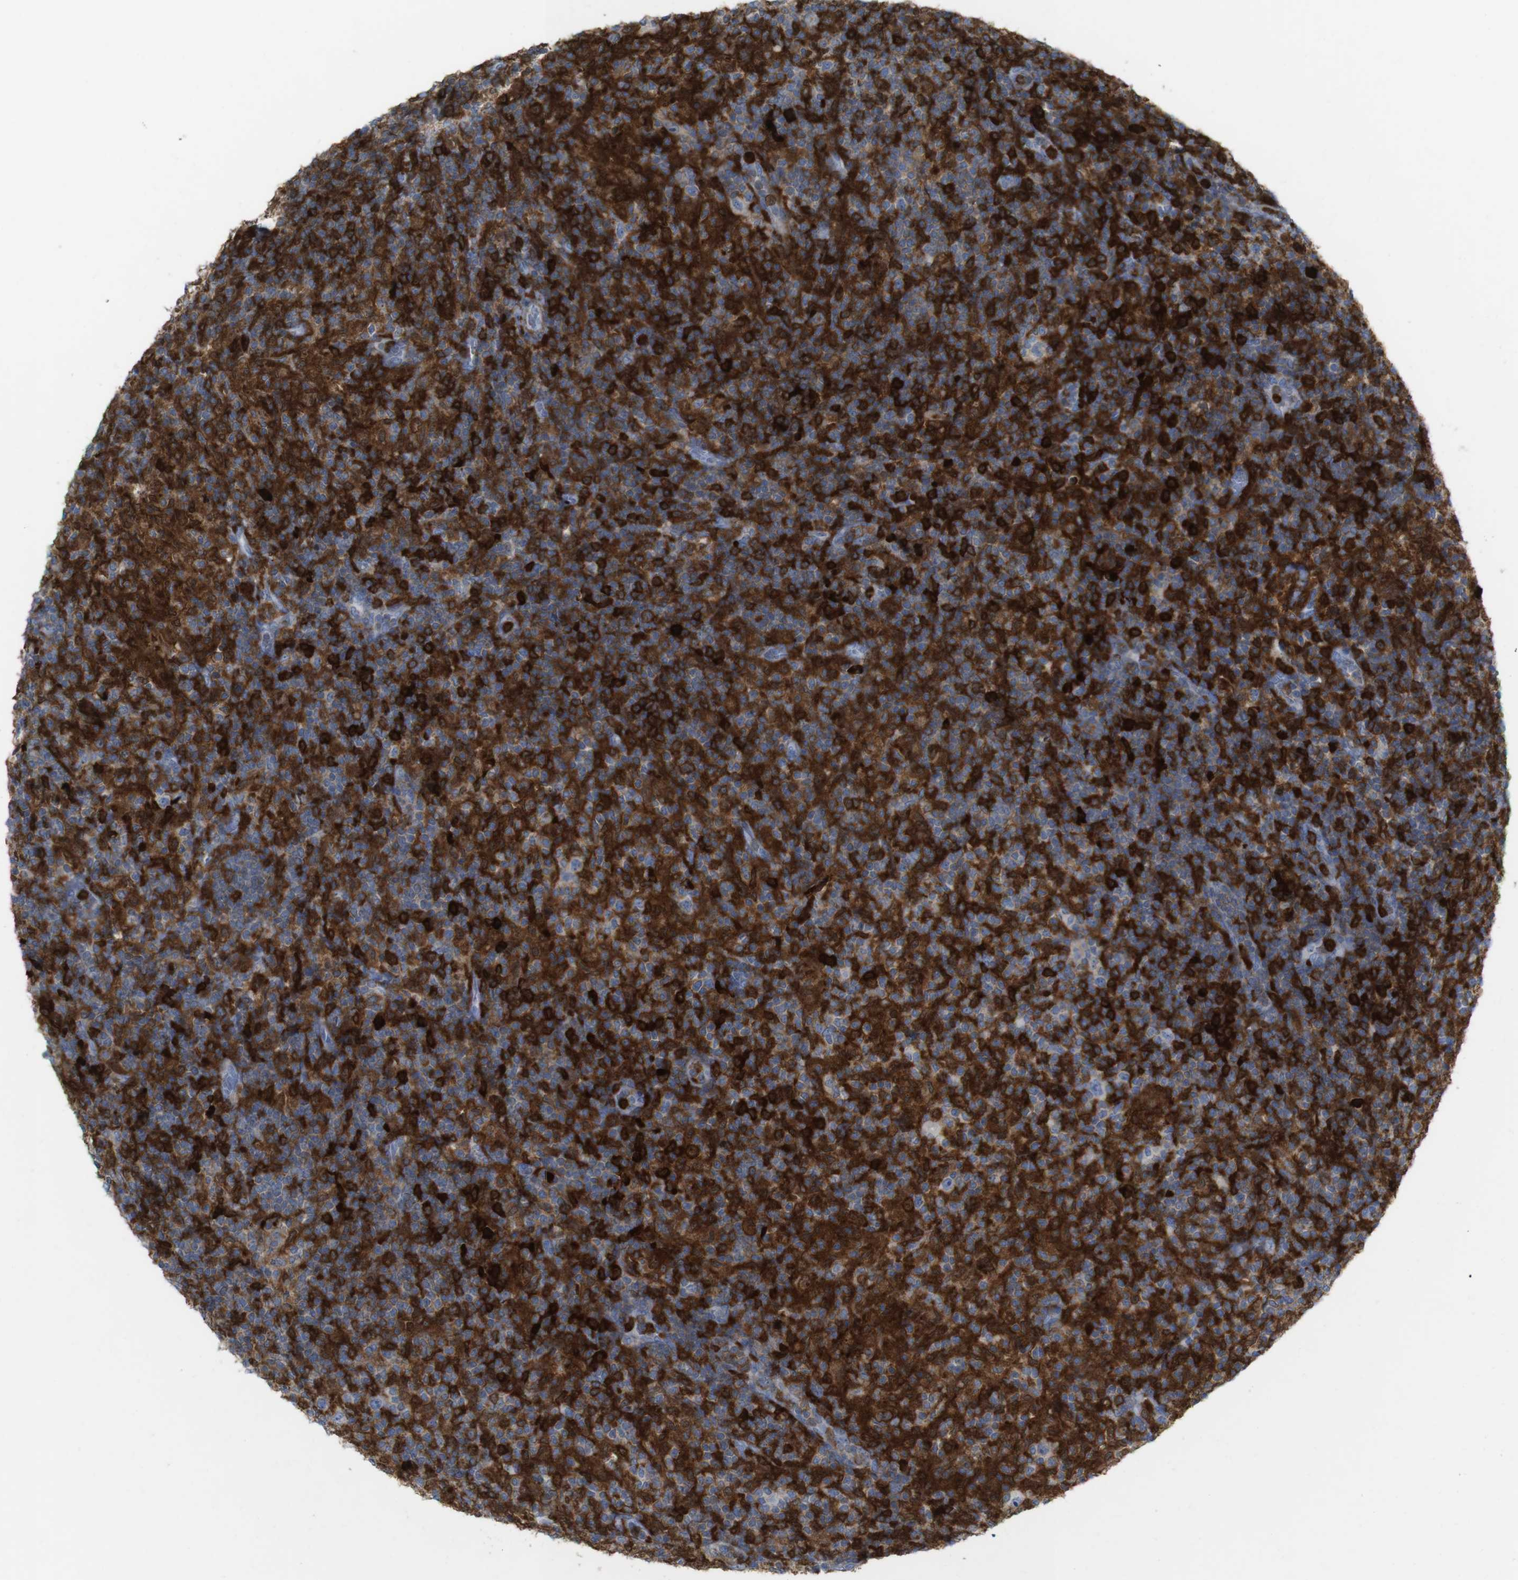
{"staining": {"intensity": "strong", "quantity": ">75%", "location": "cytoplasmic/membranous"}, "tissue": "lymphoma", "cell_type": "Tumor cells", "image_type": "cancer", "snomed": [{"axis": "morphology", "description": "Hodgkin's disease, NOS"}, {"axis": "topography", "description": "Lymph node"}], "caption": "The histopathology image shows a brown stain indicating the presence of a protein in the cytoplasmic/membranous of tumor cells in lymphoma.", "gene": "PRKCD", "patient": {"sex": "male", "age": 70}}